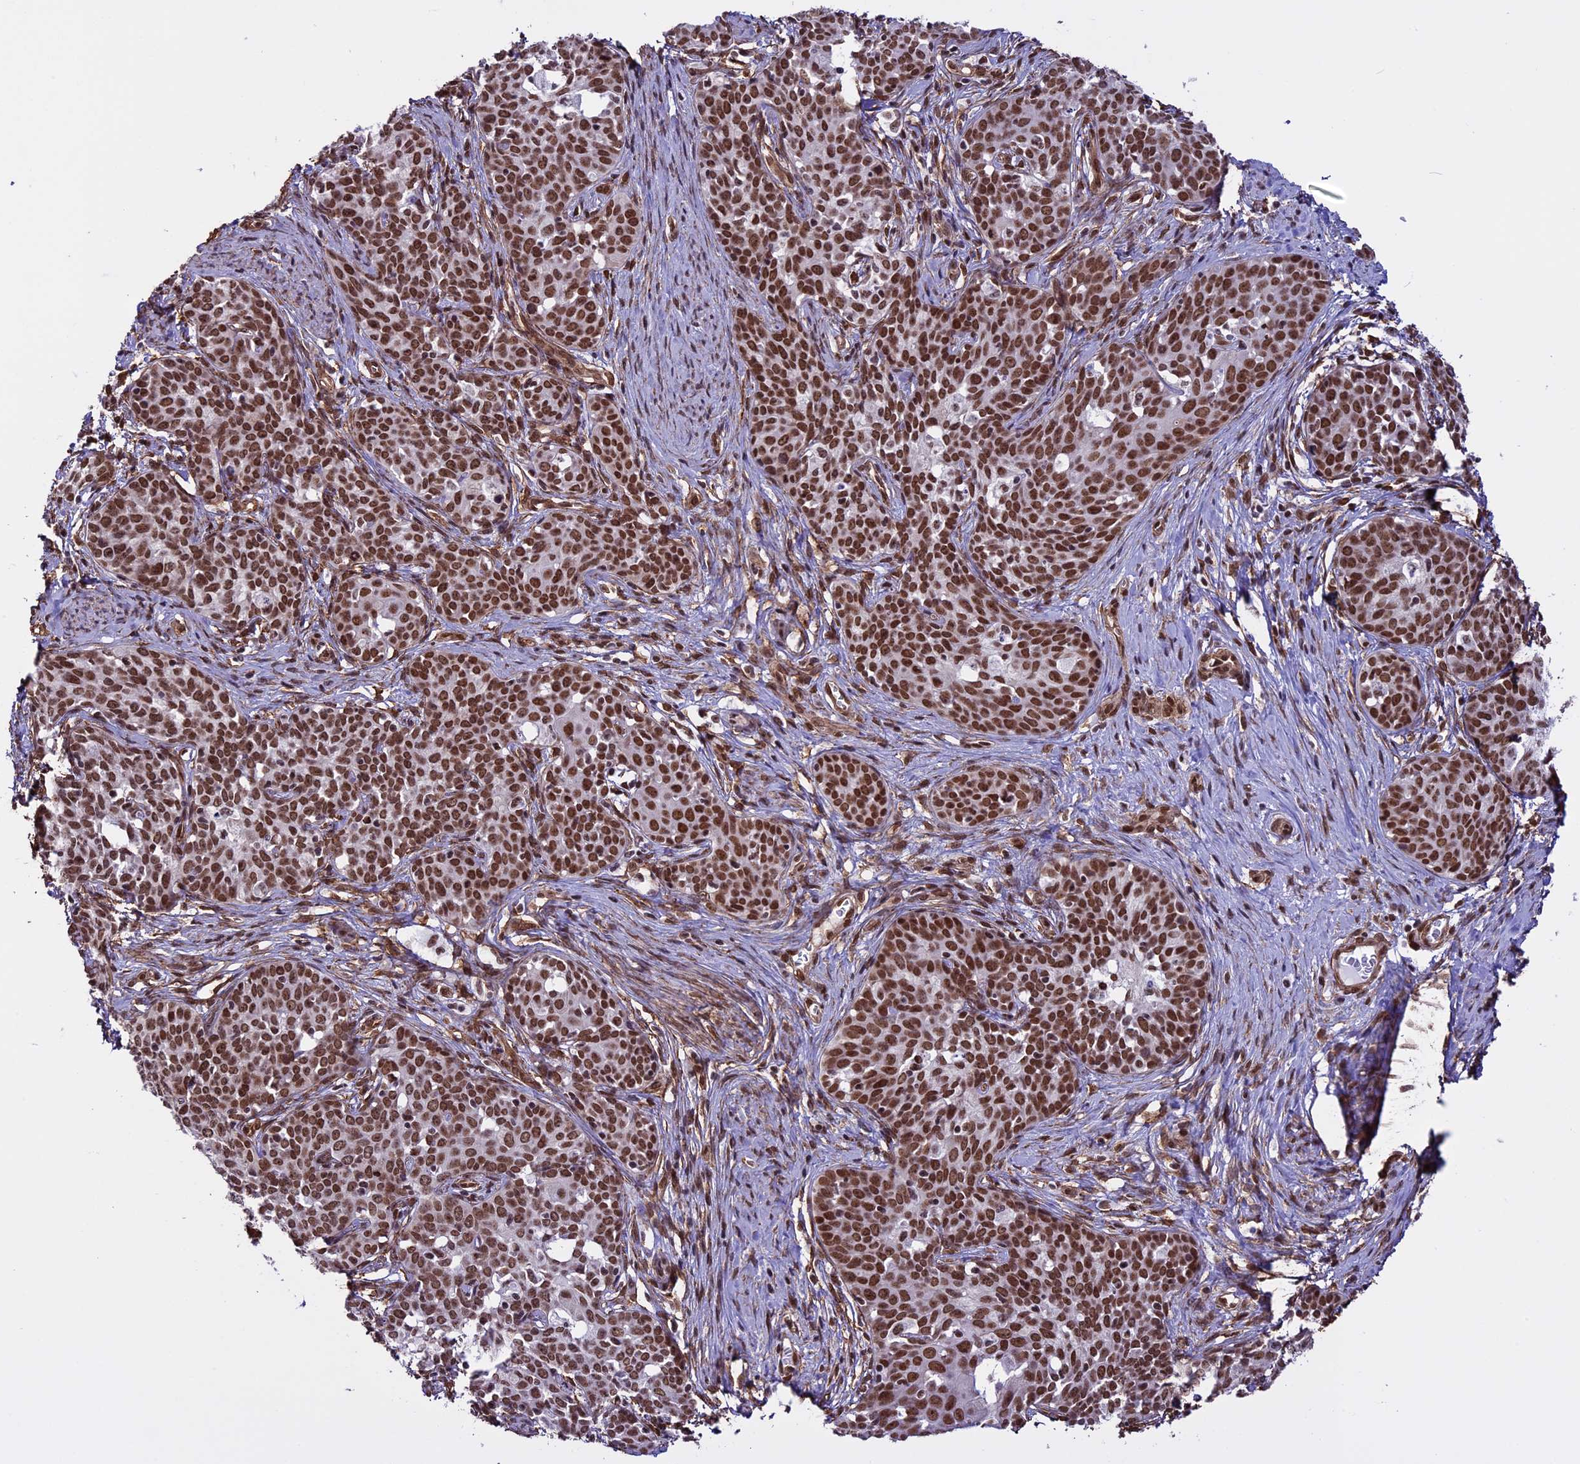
{"staining": {"intensity": "strong", "quantity": ">75%", "location": "nuclear"}, "tissue": "cervical cancer", "cell_type": "Tumor cells", "image_type": "cancer", "snomed": [{"axis": "morphology", "description": "Squamous cell carcinoma, NOS"}, {"axis": "topography", "description": "Cervix"}], "caption": "Immunohistochemistry histopathology image of human cervical cancer stained for a protein (brown), which shows high levels of strong nuclear expression in about >75% of tumor cells.", "gene": "MPHOSPH8", "patient": {"sex": "female", "age": 52}}